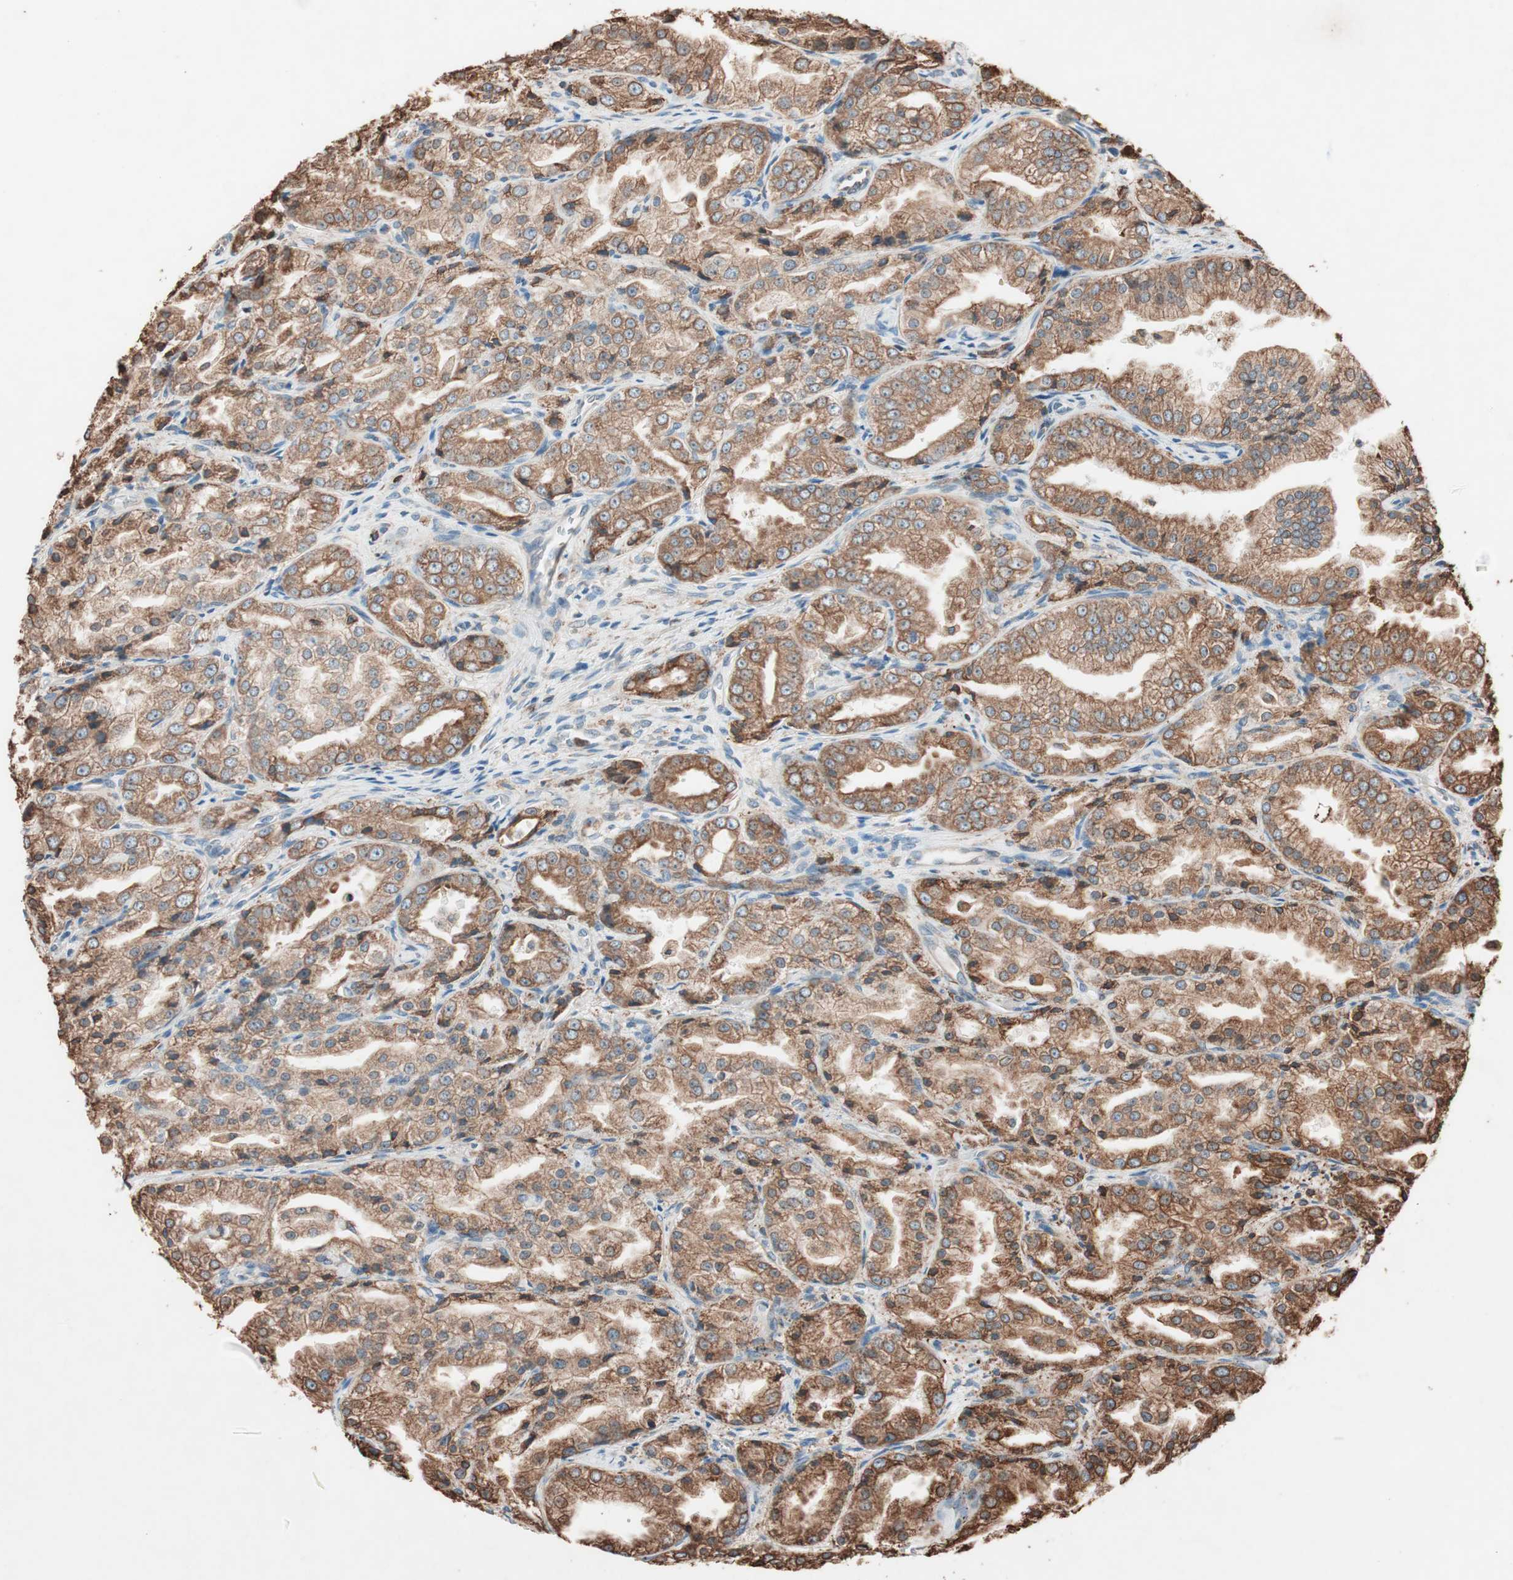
{"staining": {"intensity": "moderate", "quantity": ">75%", "location": "cytoplasmic/membranous"}, "tissue": "prostate cancer", "cell_type": "Tumor cells", "image_type": "cancer", "snomed": [{"axis": "morphology", "description": "Adenocarcinoma, High grade"}, {"axis": "topography", "description": "Prostate"}], "caption": "Immunohistochemical staining of human prostate adenocarcinoma (high-grade) demonstrates moderate cytoplasmic/membranous protein positivity in approximately >75% of tumor cells.", "gene": "VEGFA", "patient": {"sex": "male", "age": 61}}